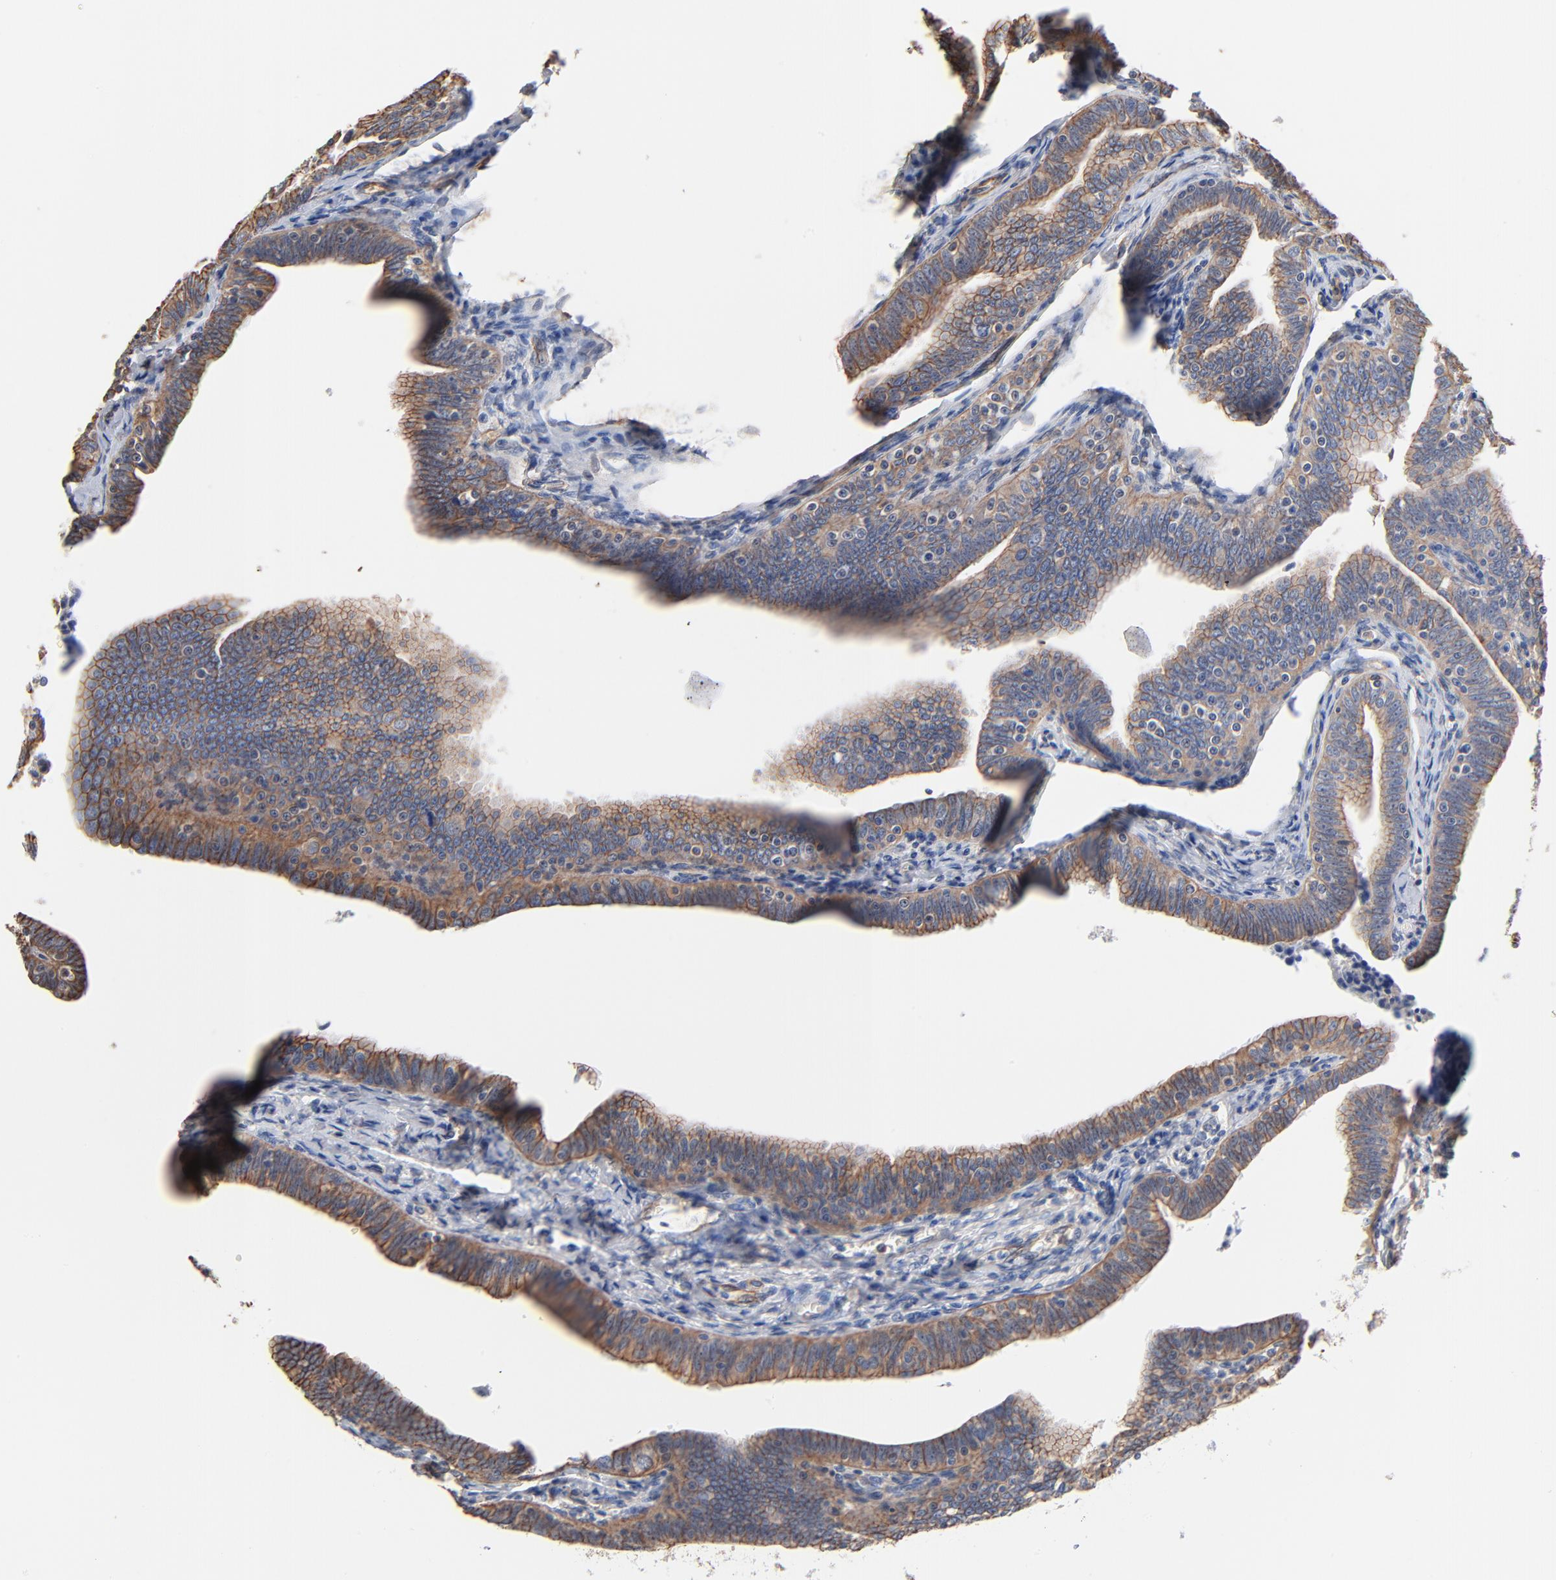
{"staining": {"intensity": "moderate", "quantity": ">75%", "location": "cytoplasmic/membranous"}, "tissue": "fallopian tube", "cell_type": "Glandular cells", "image_type": "normal", "snomed": [{"axis": "morphology", "description": "Normal tissue, NOS"}, {"axis": "topography", "description": "Fallopian tube"}, {"axis": "topography", "description": "Ovary"}], "caption": "Moderate cytoplasmic/membranous positivity for a protein is seen in about >75% of glandular cells of unremarkable fallopian tube using IHC.", "gene": "ABCD4", "patient": {"sex": "female", "age": 69}}